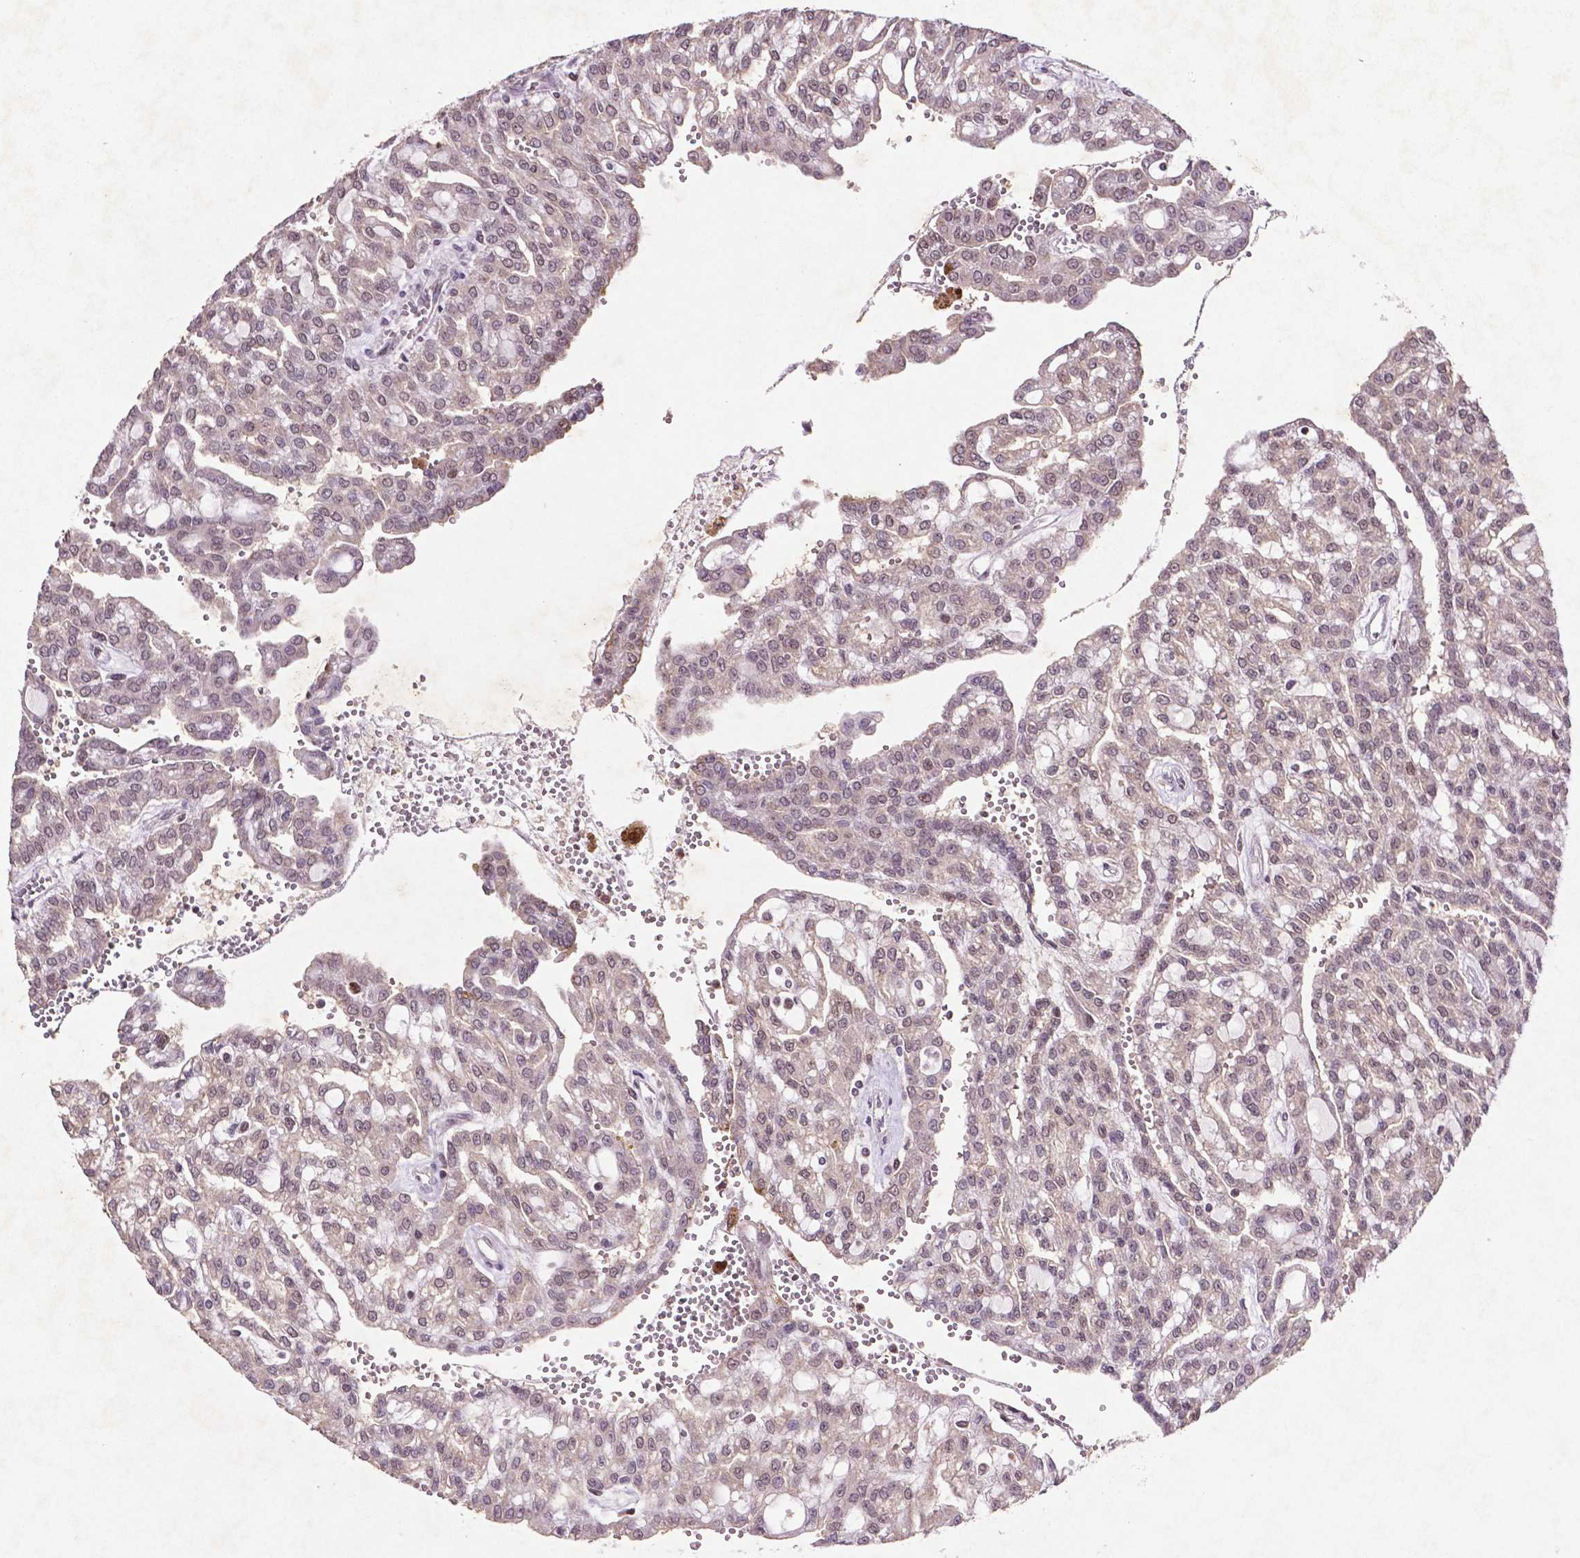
{"staining": {"intensity": "negative", "quantity": "none", "location": "none"}, "tissue": "renal cancer", "cell_type": "Tumor cells", "image_type": "cancer", "snomed": [{"axis": "morphology", "description": "Adenocarcinoma, NOS"}, {"axis": "topography", "description": "Kidney"}], "caption": "Tumor cells show no significant protein staining in adenocarcinoma (renal).", "gene": "GLRX", "patient": {"sex": "male", "age": 63}}